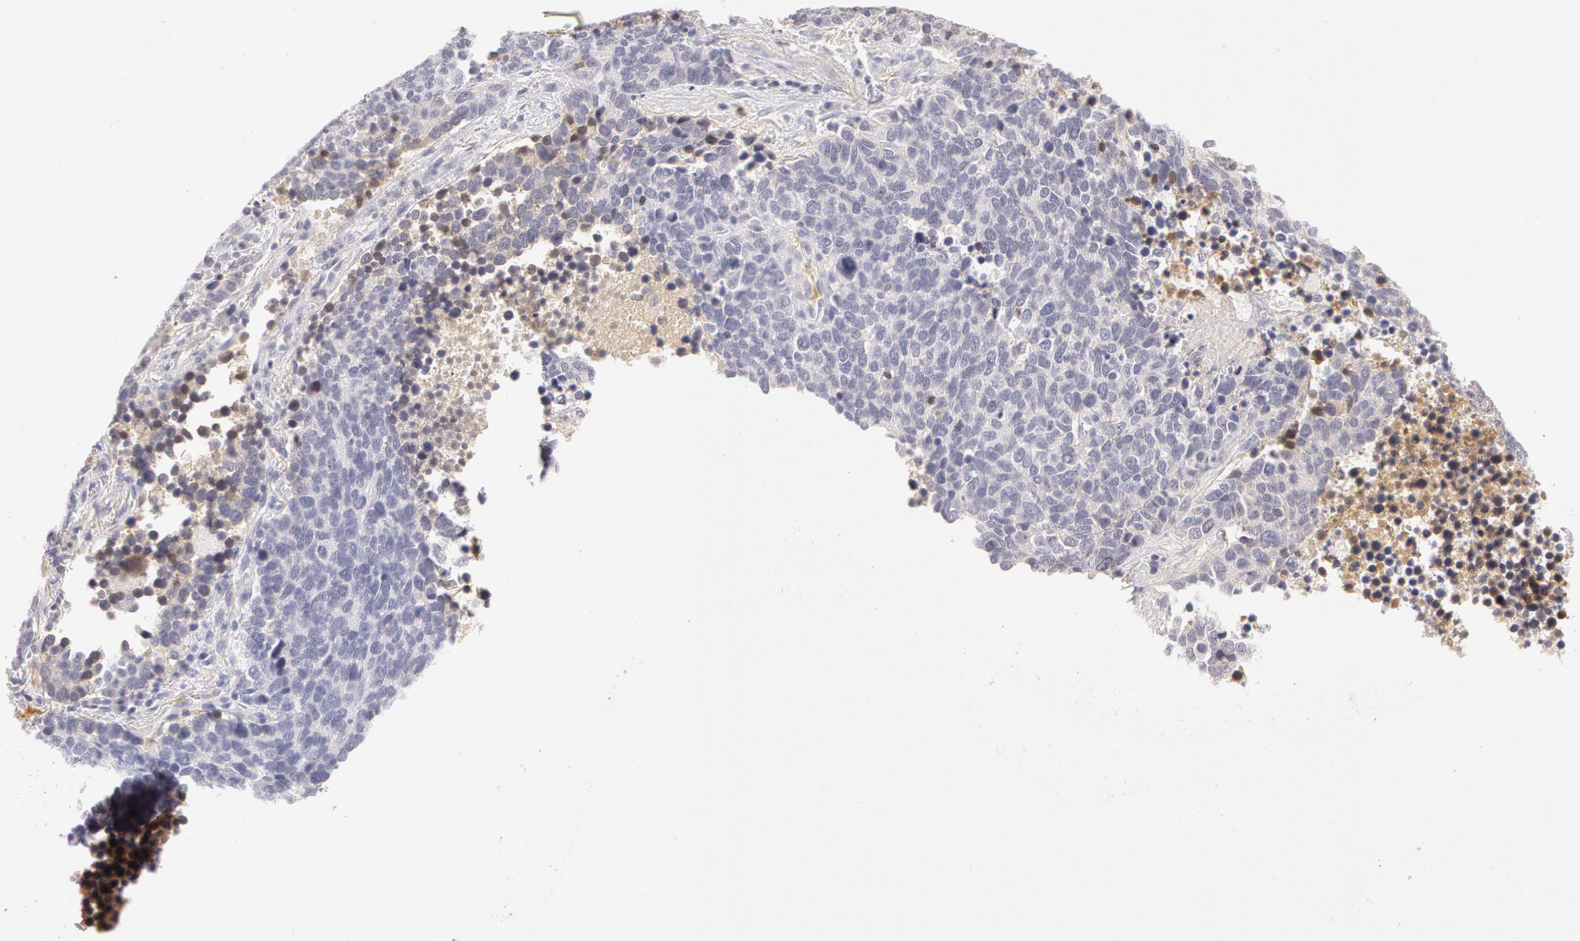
{"staining": {"intensity": "negative", "quantity": "none", "location": "none"}, "tissue": "lung cancer", "cell_type": "Tumor cells", "image_type": "cancer", "snomed": [{"axis": "morphology", "description": "Neoplasm, malignant, NOS"}, {"axis": "topography", "description": "Lung"}], "caption": "Immunohistochemical staining of human lung cancer (neoplasm (malignant)) shows no significant staining in tumor cells.", "gene": "AHSG", "patient": {"sex": "female", "age": 75}}